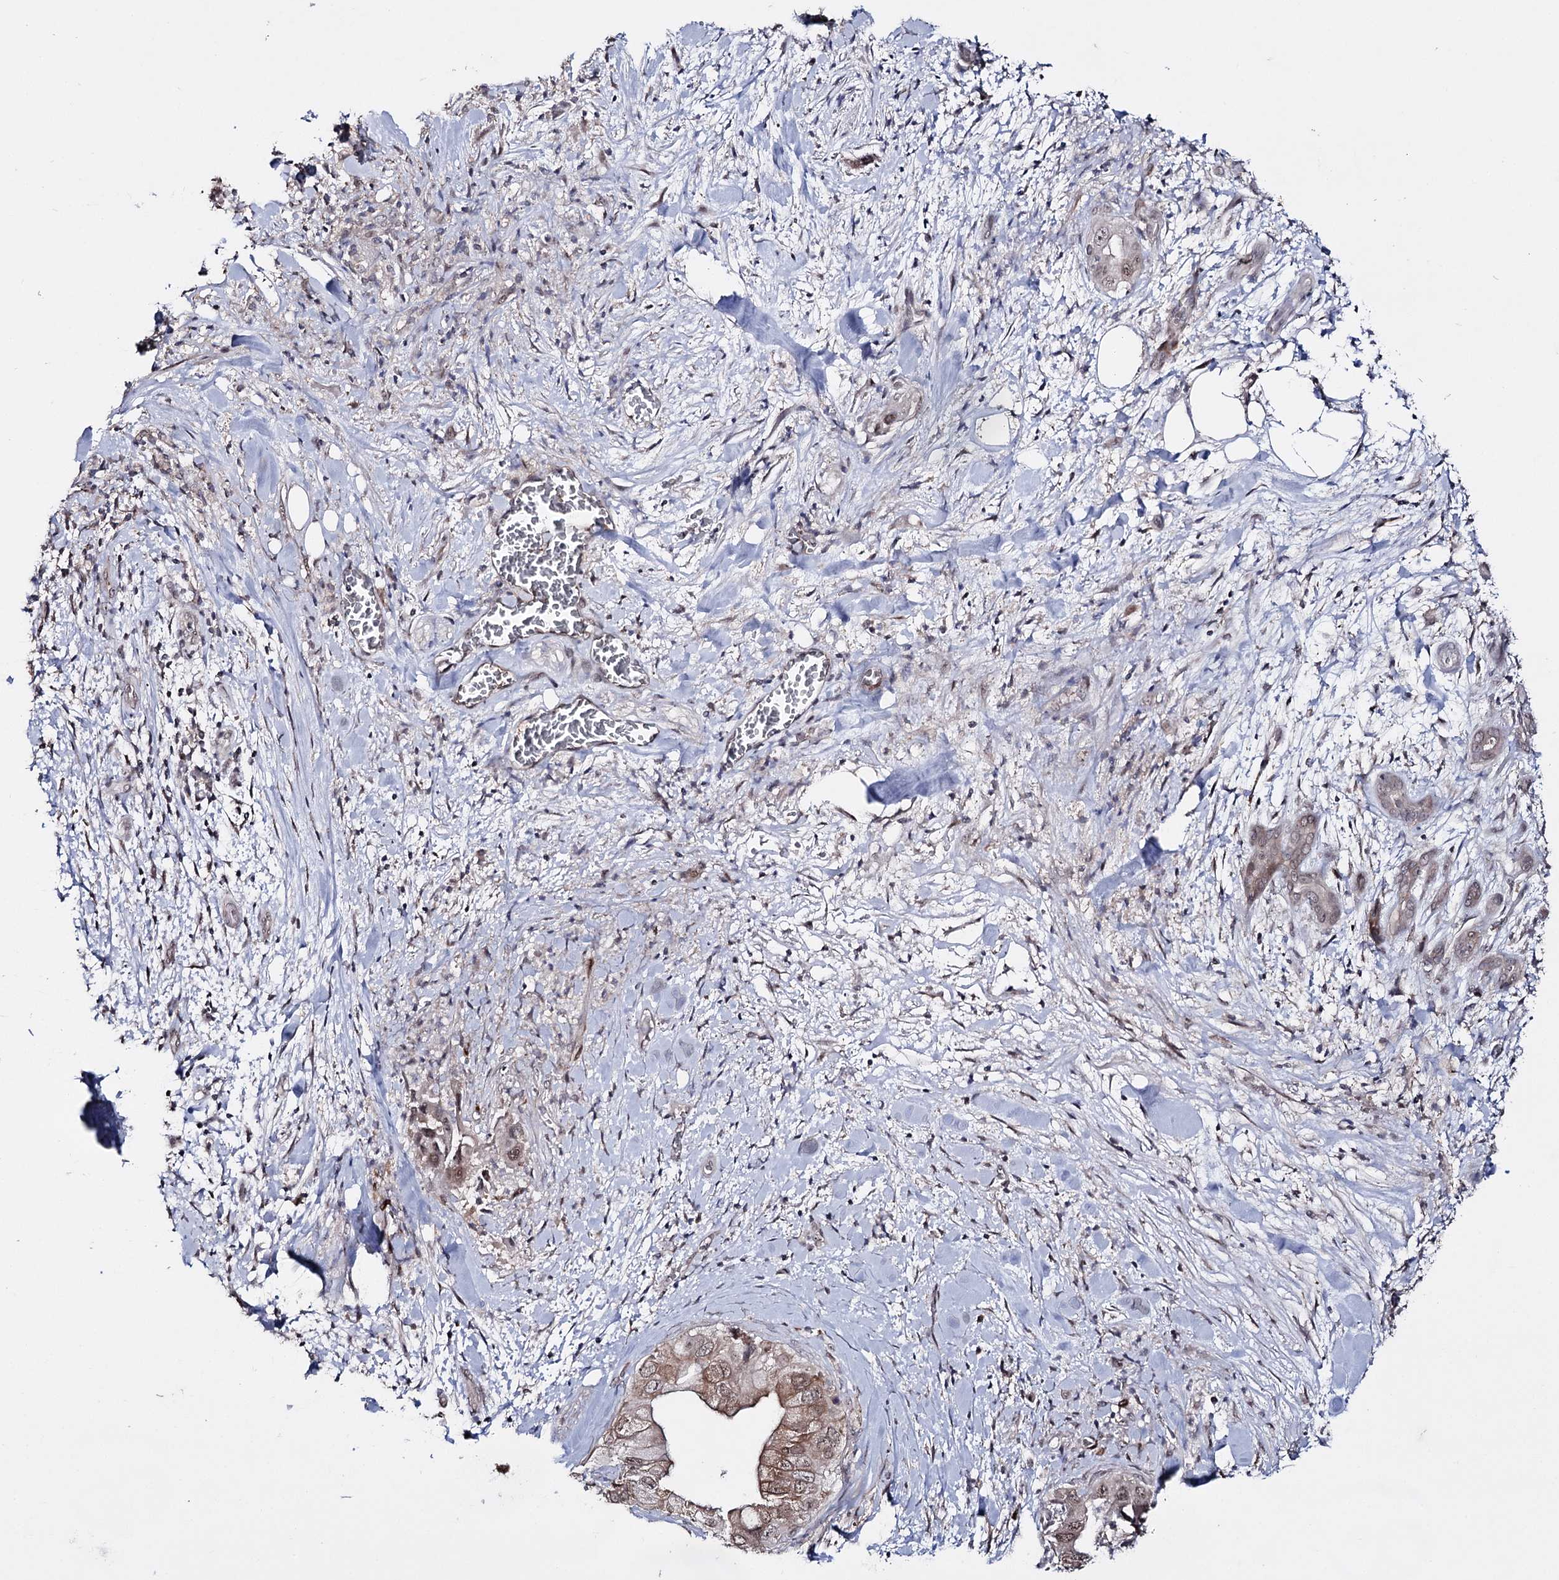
{"staining": {"intensity": "moderate", "quantity": "25%-75%", "location": "cytoplasmic/membranous,nuclear"}, "tissue": "pancreatic cancer", "cell_type": "Tumor cells", "image_type": "cancer", "snomed": [{"axis": "morphology", "description": "Adenocarcinoma, NOS"}, {"axis": "topography", "description": "Pancreas"}], "caption": "About 25%-75% of tumor cells in pancreatic cancer (adenocarcinoma) demonstrate moderate cytoplasmic/membranous and nuclear protein positivity as visualized by brown immunohistochemical staining.", "gene": "HSD11B2", "patient": {"sex": "female", "age": 78}}